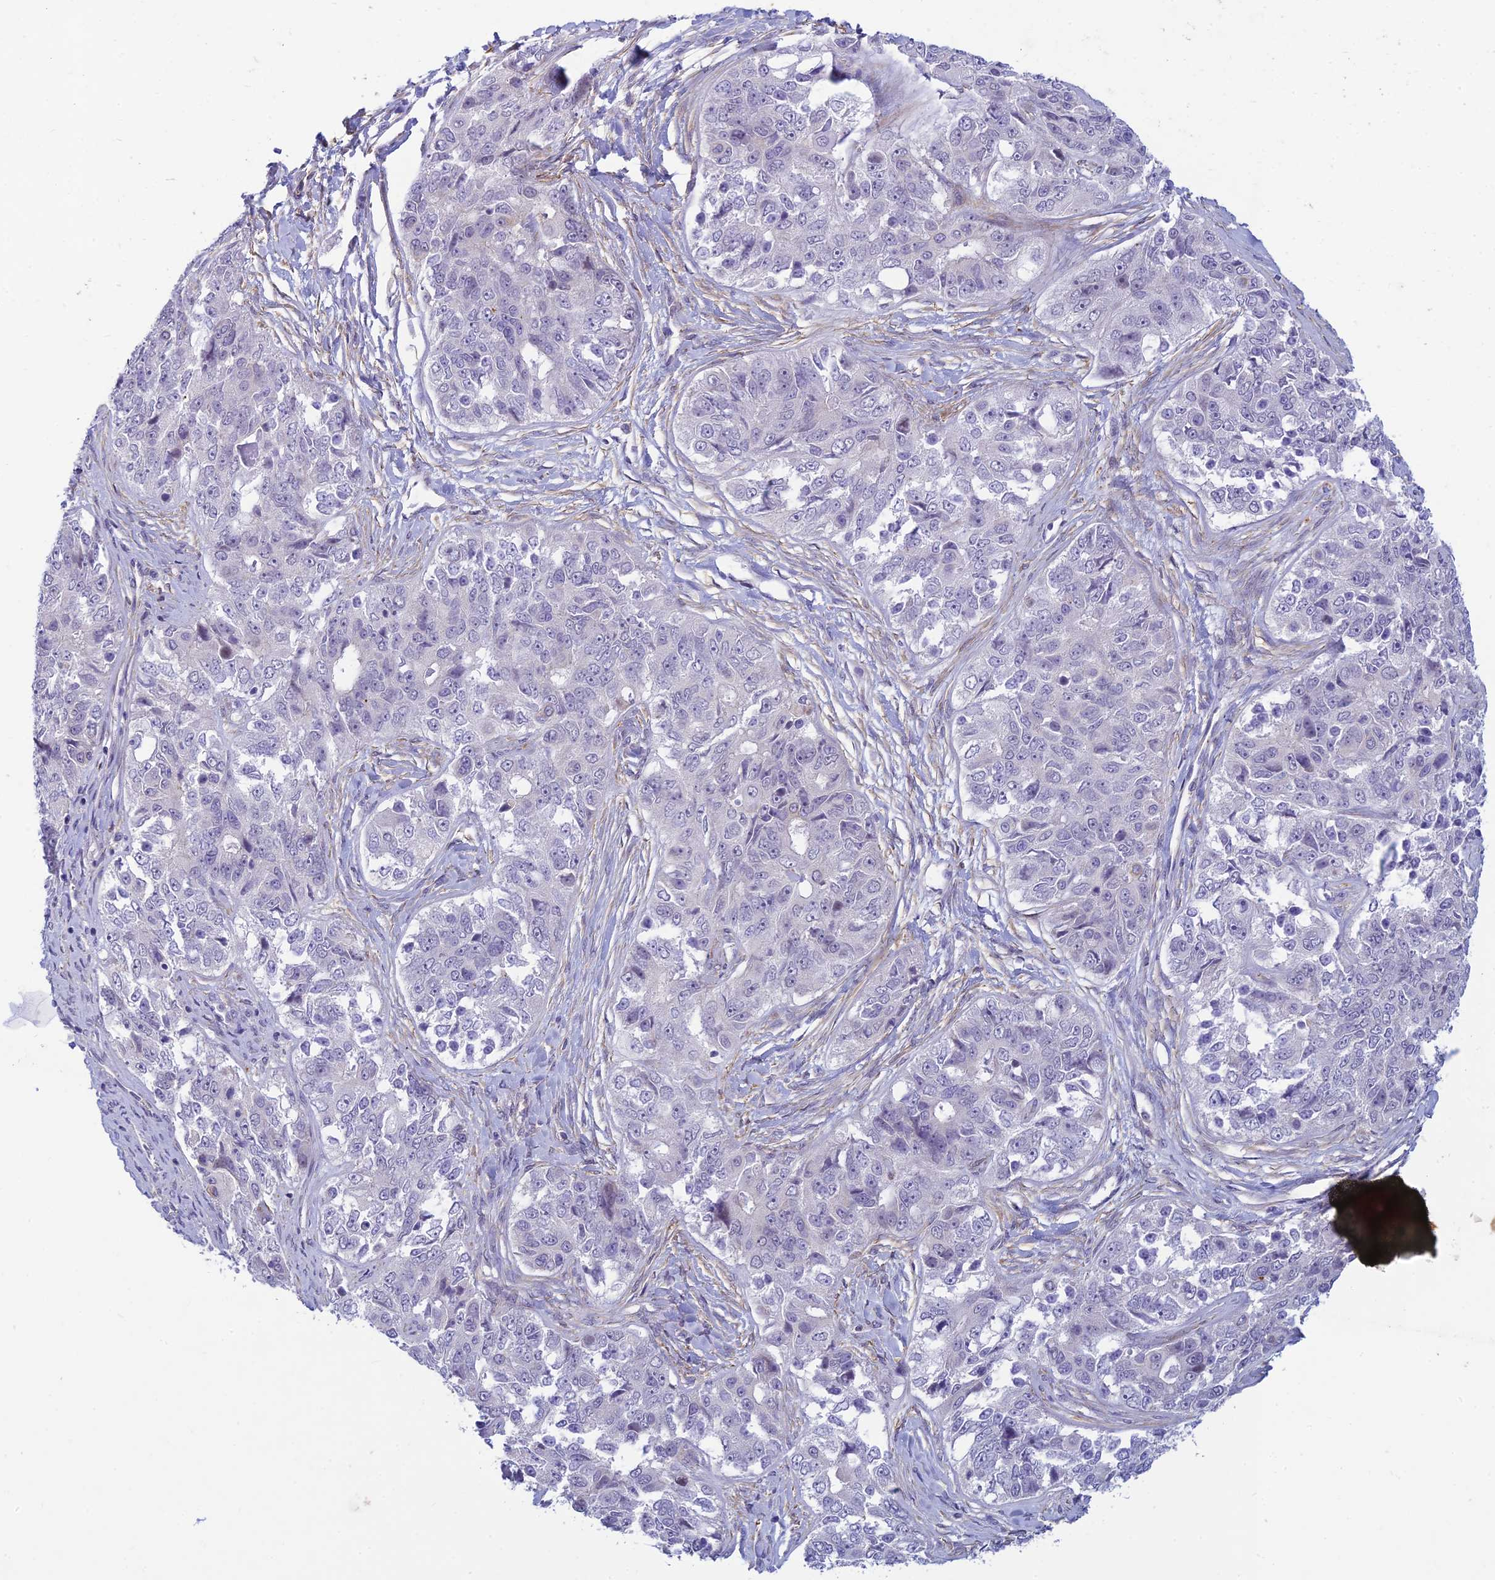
{"staining": {"intensity": "negative", "quantity": "none", "location": "none"}, "tissue": "ovarian cancer", "cell_type": "Tumor cells", "image_type": "cancer", "snomed": [{"axis": "morphology", "description": "Carcinoma, endometroid"}, {"axis": "topography", "description": "Ovary"}], "caption": "Immunohistochemical staining of ovarian endometroid carcinoma demonstrates no significant expression in tumor cells.", "gene": "FBXW4", "patient": {"sex": "female", "age": 51}}